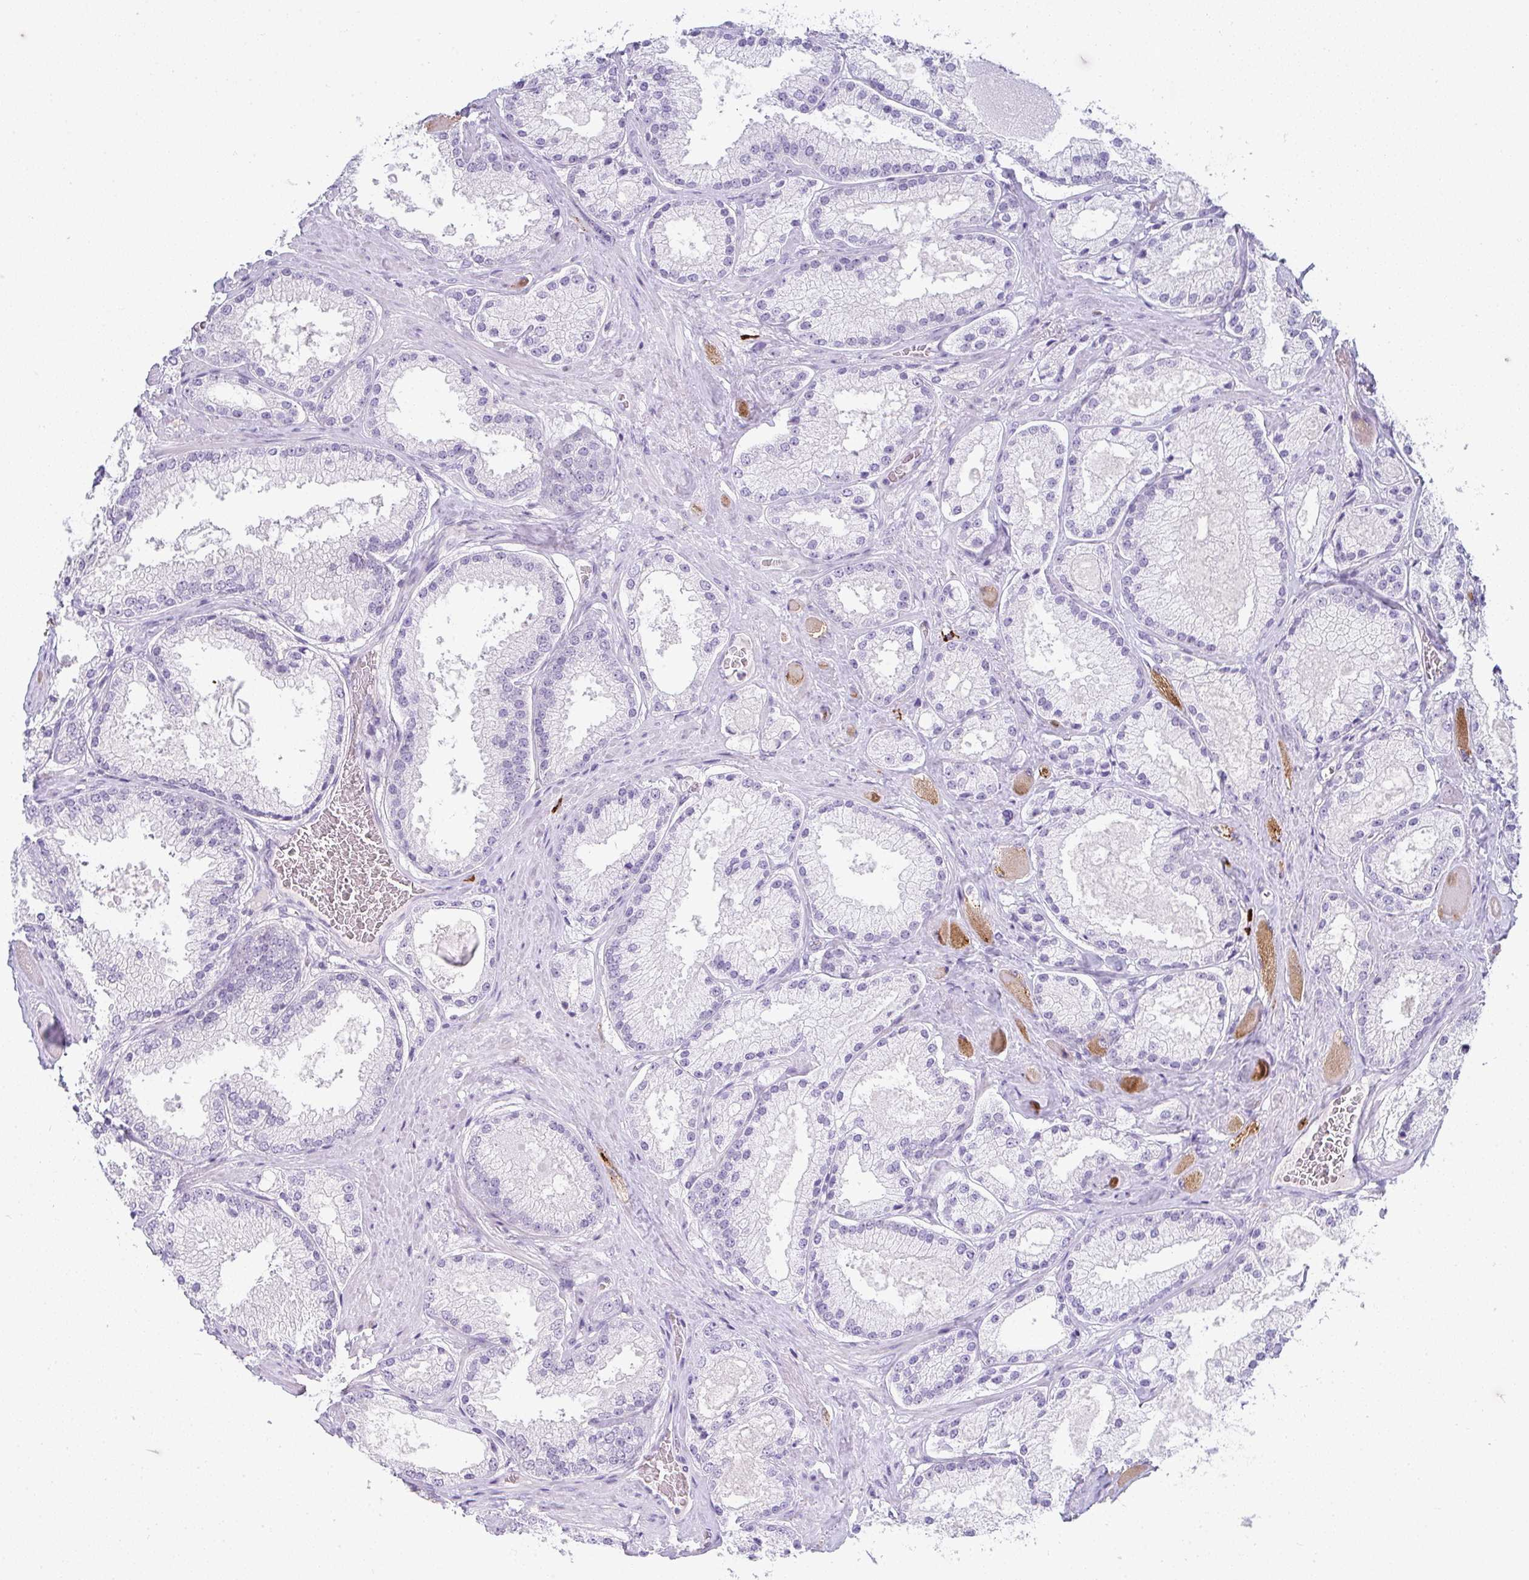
{"staining": {"intensity": "negative", "quantity": "none", "location": "none"}, "tissue": "prostate cancer", "cell_type": "Tumor cells", "image_type": "cancer", "snomed": [{"axis": "morphology", "description": "Adenocarcinoma, High grade"}, {"axis": "topography", "description": "Prostate"}], "caption": "Image shows no significant protein positivity in tumor cells of prostate cancer (adenocarcinoma (high-grade)).", "gene": "CACNA1S", "patient": {"sex": "male", "age": 68}}